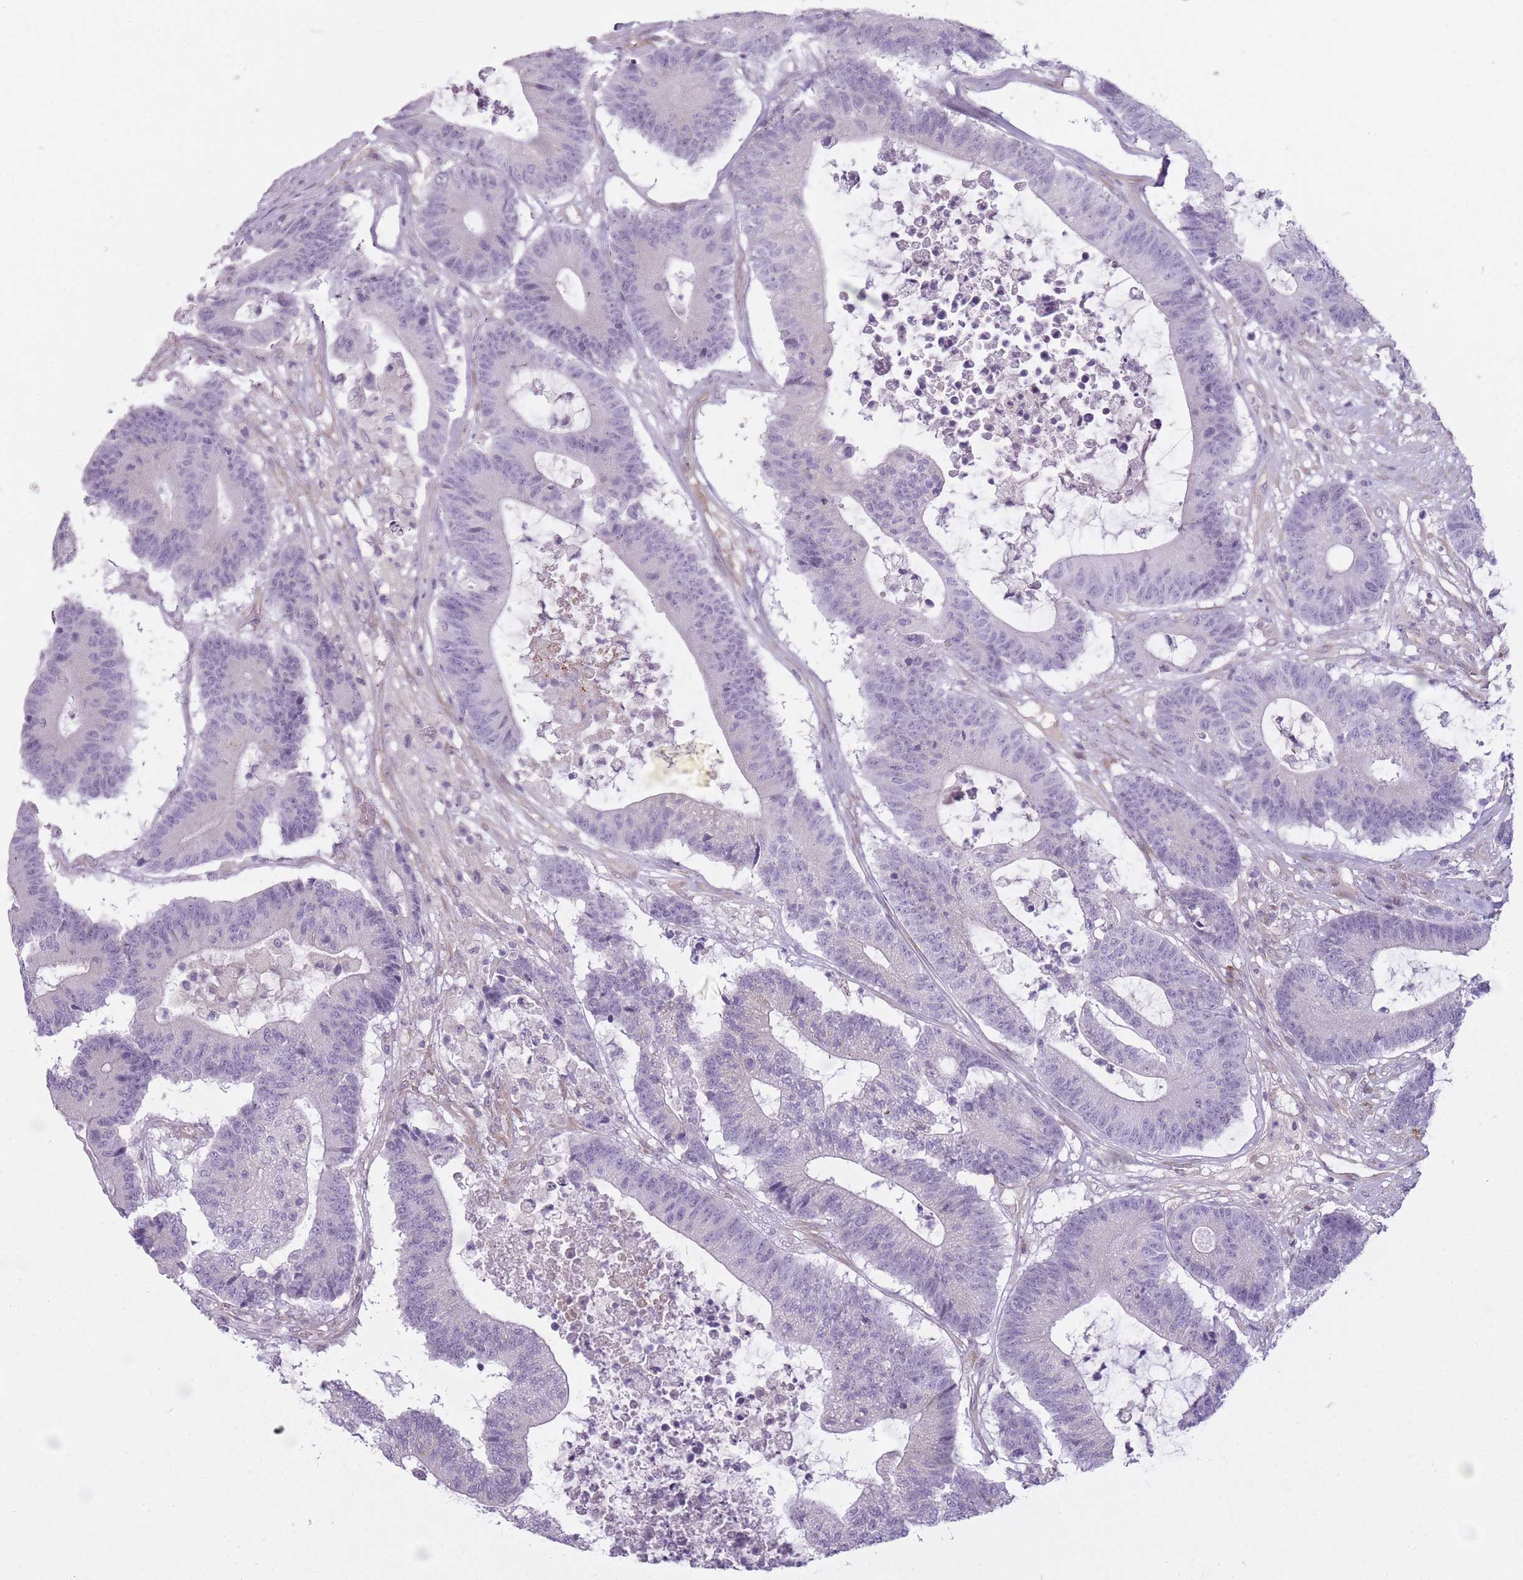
{"staining": {"intensity": "negative", "quantity": "none", "location": "none"}, "tissue": "colorectal cancer", "cell_type": "Tumor cells", "image_type": "cancer", "snomed": [{"axis": "morphology", "description": "Adenocarcinoma, NOS"}, {"axis": "topography", "description": "Colon"}], "caption": "Tumor cells are negative for protein expression in human colorectal cancer (adenocarcinoma).", "gene": "PGRMC2", "patient": {"sex": "female", "age": 84}}